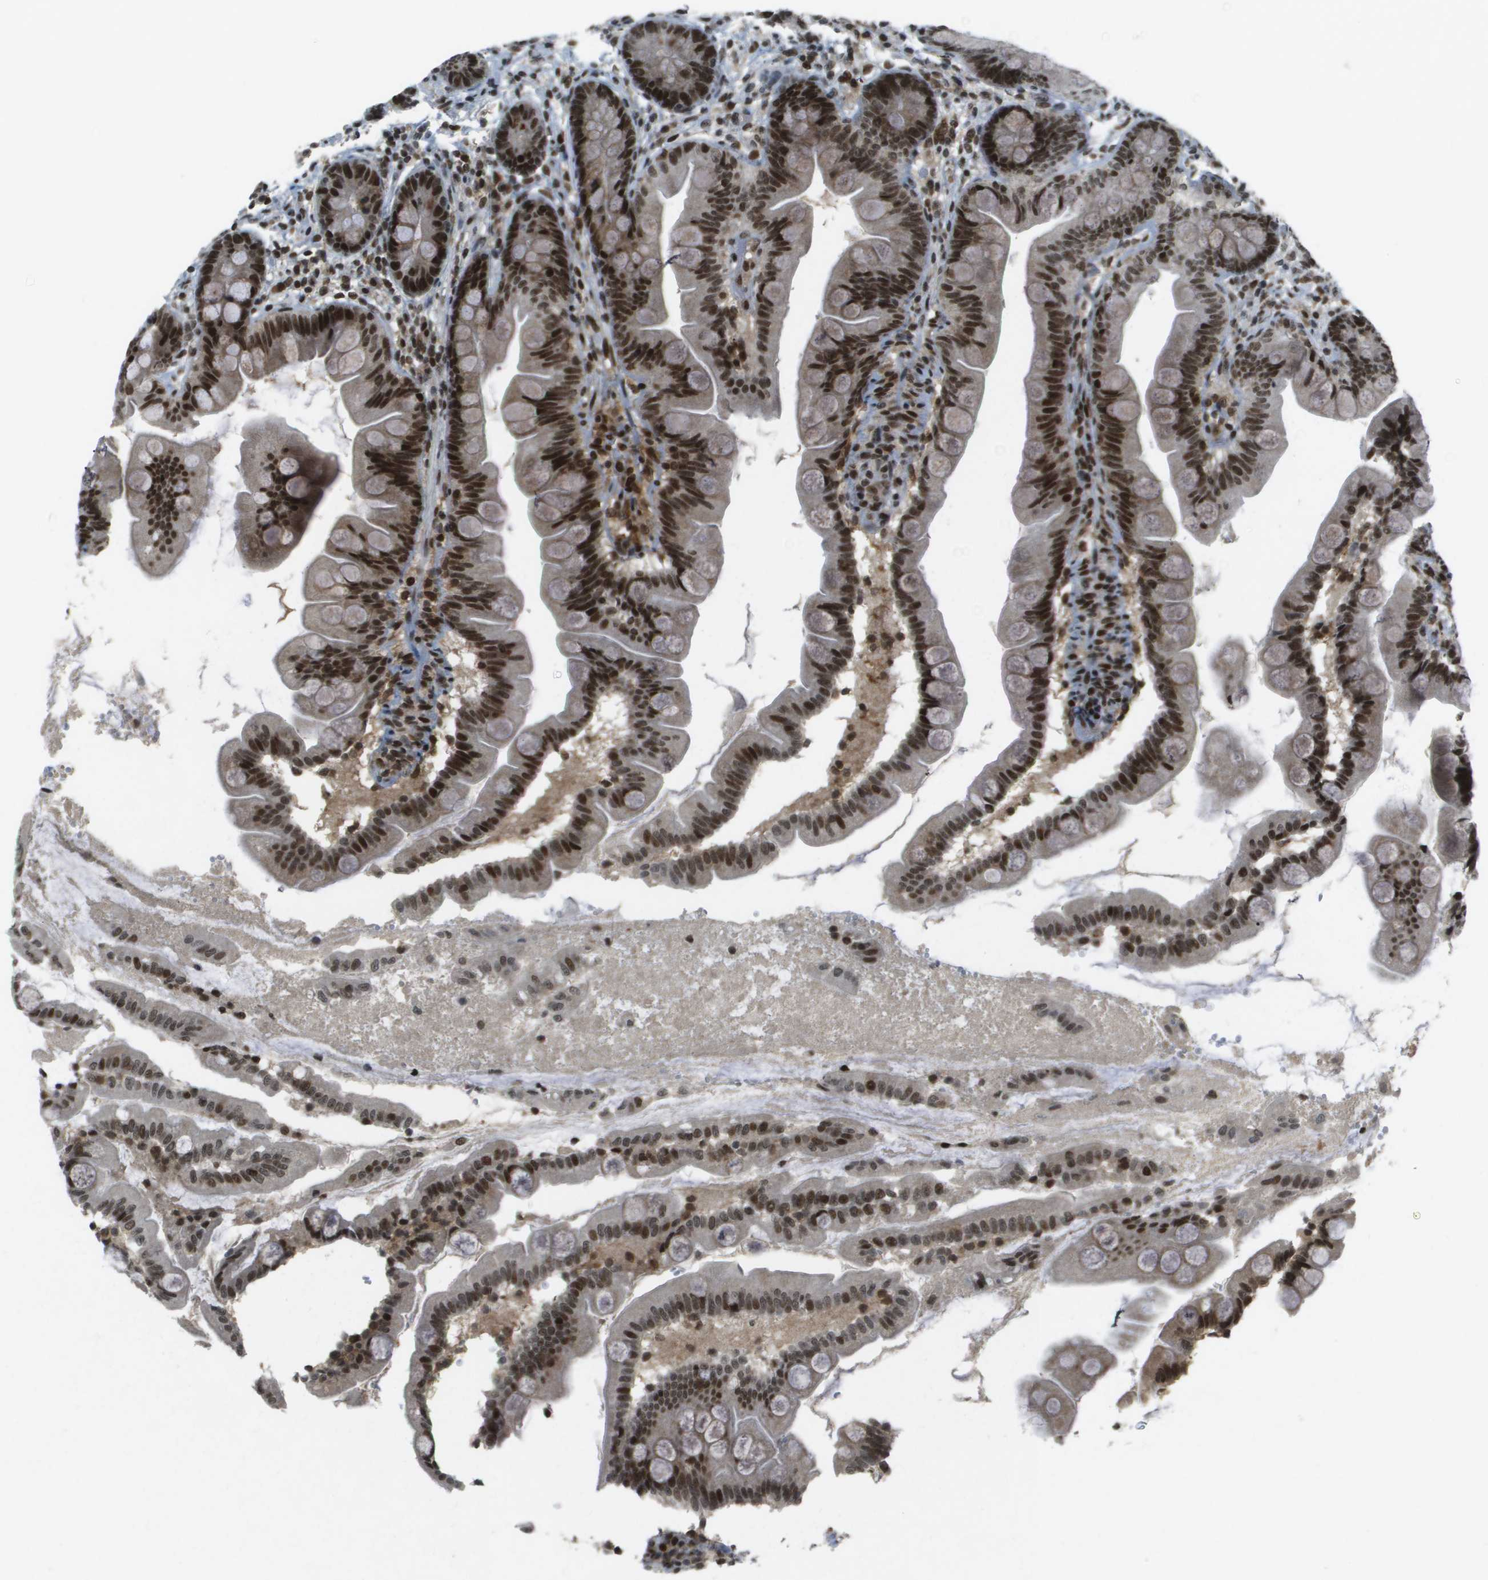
{"staining": {"intensity": "strong", "quantity": ">75%", "location": "nuclear"}, "tissue": "small intestine", "cell_type": "Glandular cells", "image_type": "normal", "snomed": [{"axis": "morphology", "description": "Normal tissue, NOS"}, {"axis": "topography", "description": "Small intestine"}], "caption": "Benign small intestine was stained to show a protein in brown. There is high levels of strong nuclear expression in approximately >75% of glandular cells. The staining was performed using DAB (3,3'-diaminobenzidine) to visualize the protein expression in brown, while the nuclei were stained in blue with hematoxylin (Magnification: 20x).", "gene": "IRF7", "patient": {"sex": "female", "age": 56}}